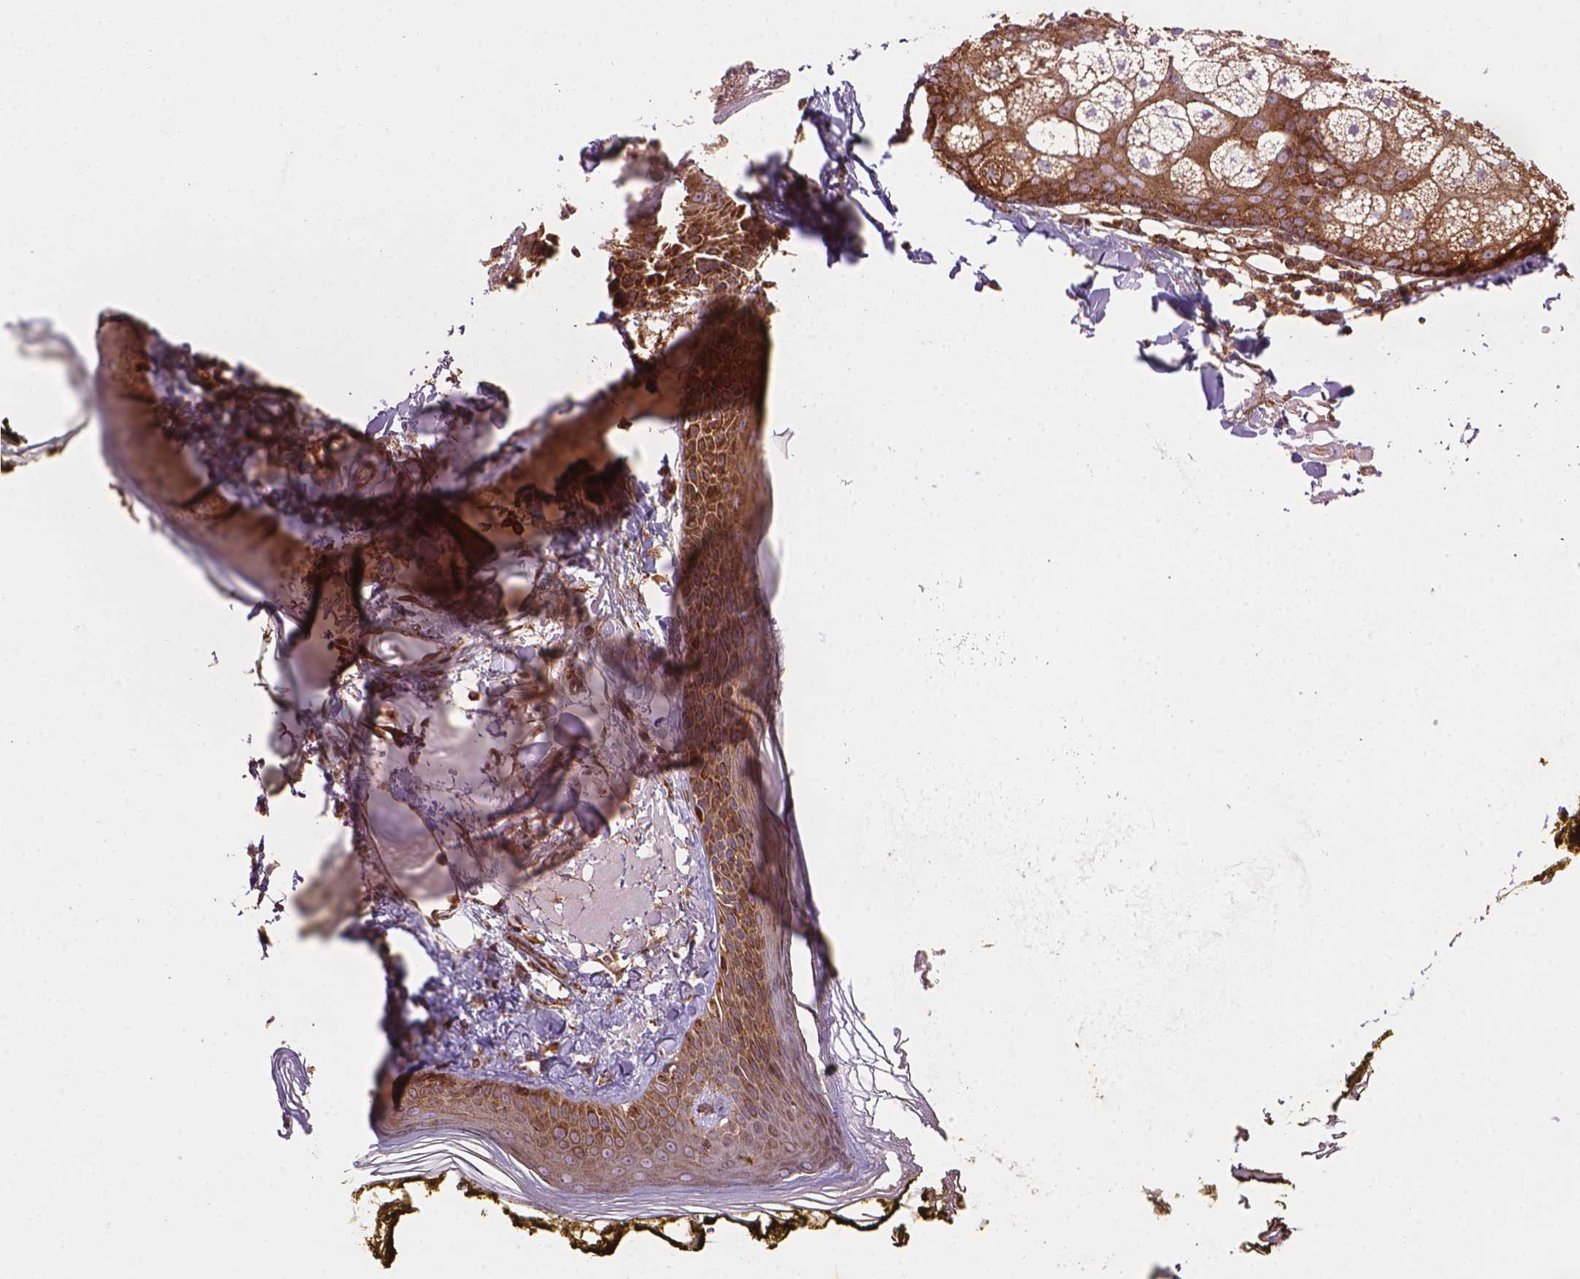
{"staining": {"intensity": "moderate", "quantity": ">75%", "location": "cytoplasmic/membranous"}, "tissue": "skin", "cell_type": "Fibroblasts", "image_type": "normal", "snomed": [{"axis": "morphology", "description": "Normal tissue, NOS"}, {"axis": "topography", "description": "Skin"}], "caption": "Immunohistochemistry (IHC) (DAB (3,3'-diaminobenzidine)) staining of unremarkable human skin exhibits moderate cytoplasmic/membranous protein positivity in approximately >75% of fibroblasts.", "gene": "VARS2", "patient": {"sex": "male", "age": 76}}